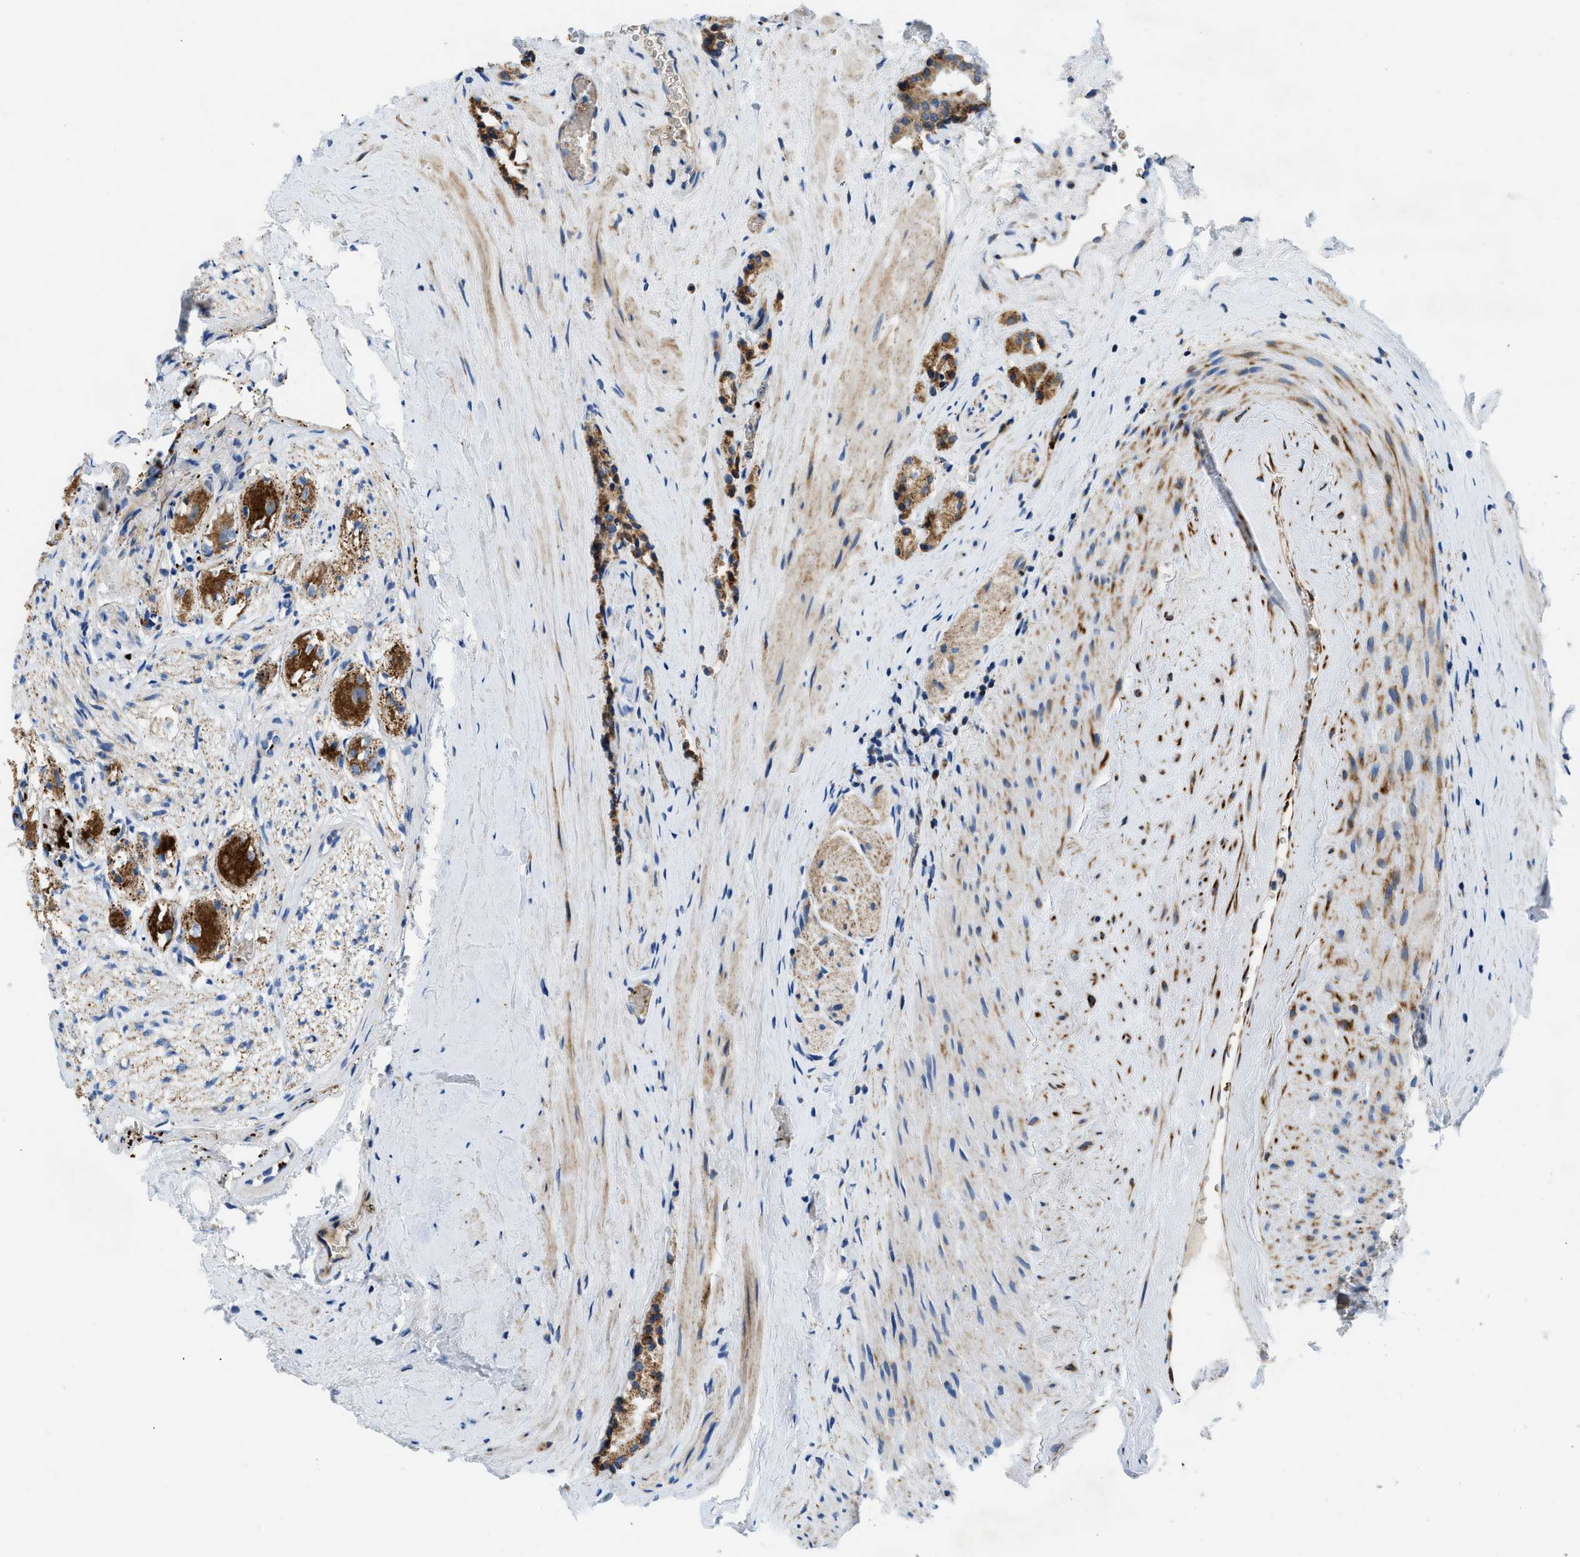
{"staining": {"intensity": "moderate", "quantity": ">75%", "location": "cytoplasmic/membranous"}, "tissue": "prostate cancer", "cell_type": "Tumor cells", "image_type": "cancer", "snomed": [{"axis": "morphology", "description": "Adenocarcinoma, High grade"}, {"axis": "topography", "description": "Prostate"}], "caption": "Immunohistochemistry (DAB (3,3'-diaminobenzidine)) staining of prostate cancer displays moderate cytoplasmic/membranous protein positivity in approximately >75% of tumor cells.", "gene": "ZNF831", "patient": {"sex": "male", "age": 64}}